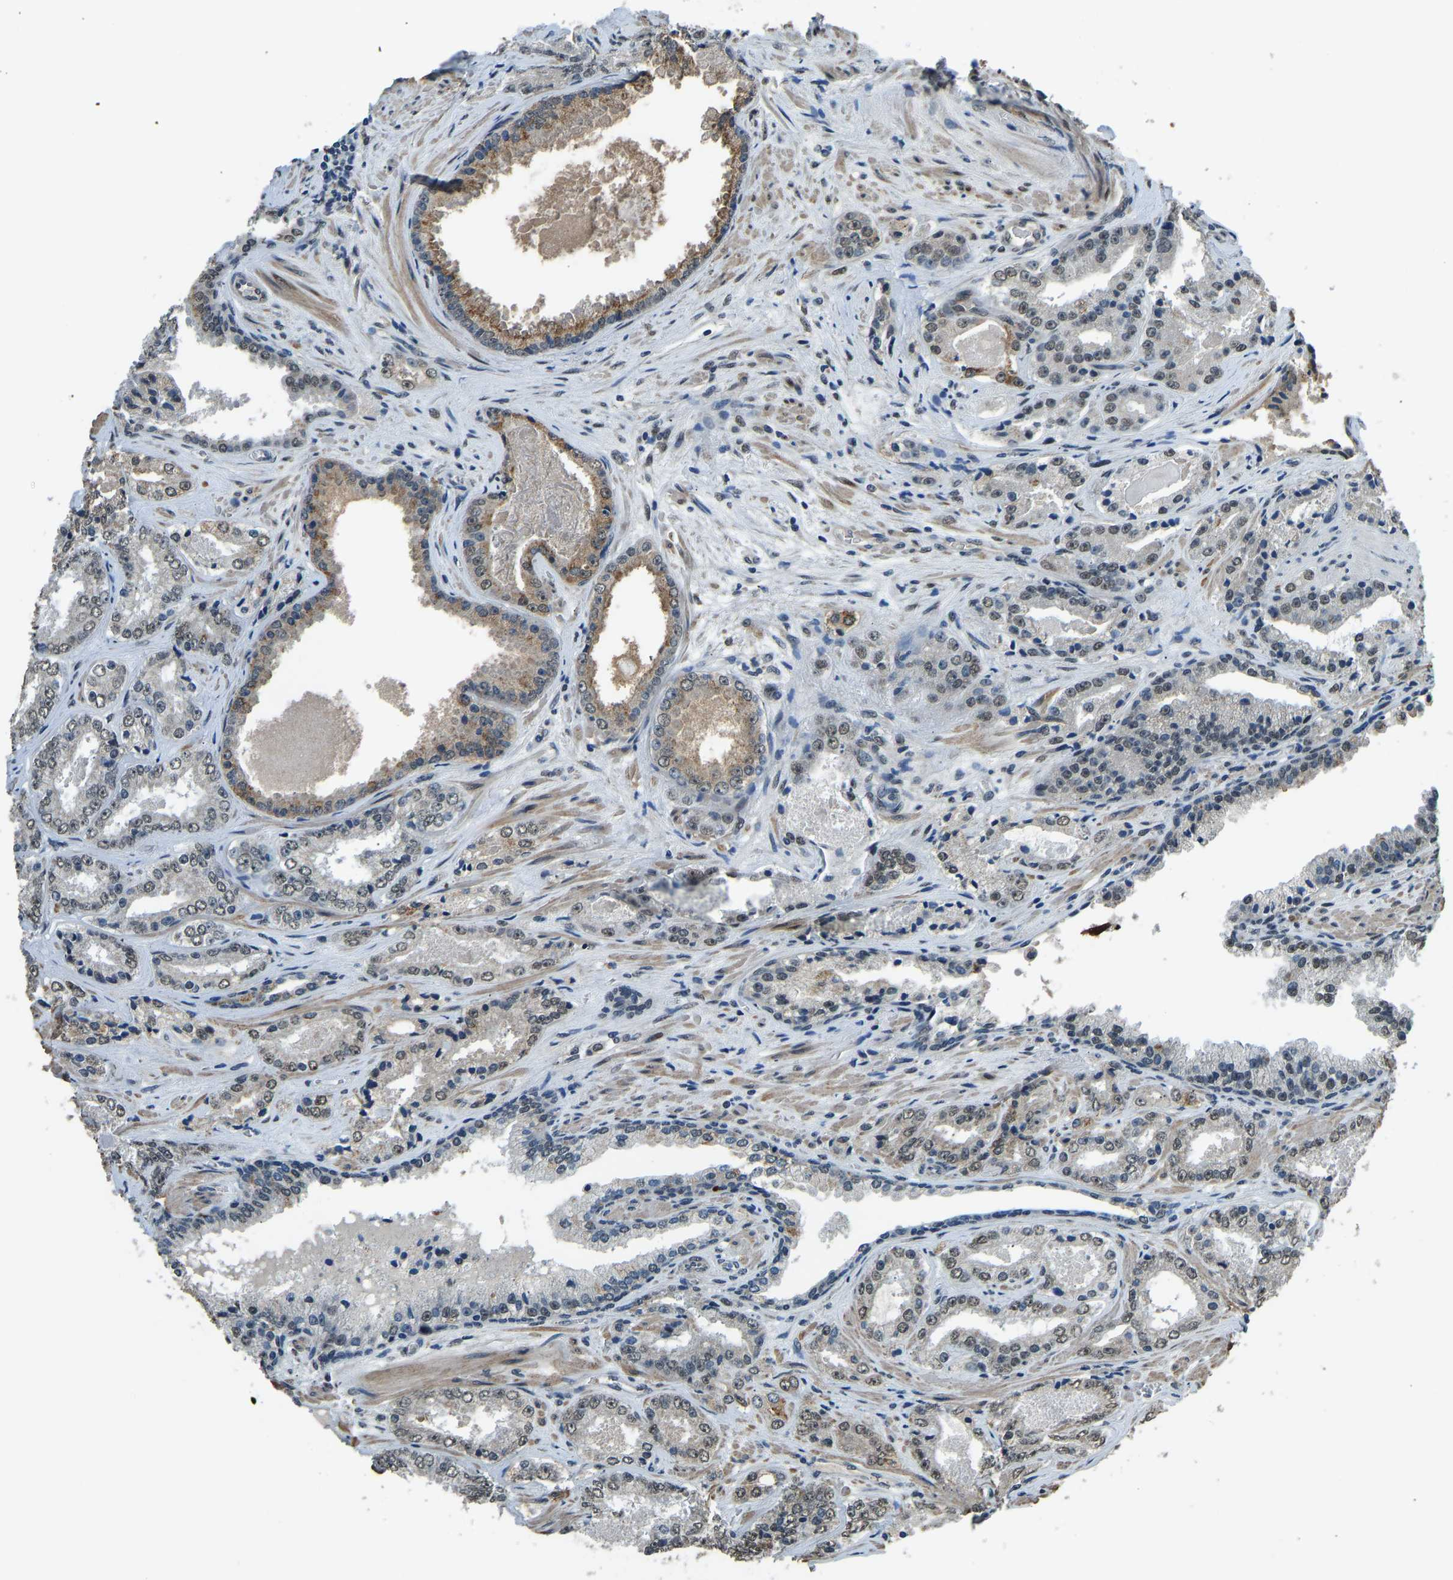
{"staining": {"intensity": "weak", "quantity": "25%-75%", "location": "cytoplasmic/membranous,nuclear"}, "tissue": "prostate cancer", "cell_type": "Tumor cells", "image_type": "cancer", "snomed": [{"axis": "morphology", "description": "Adenocarcinoma, High grade"}, {"axis": "topography", "description": "Prostate"}], "caption": "Weak cytoplasmic/membranous and nuclear expression for a protein is present in about 25%-75% of tumor cells of high-grade adenocarcinoma (prostate) using immunohistochemistry.", "gene": "FOS", "patient": {"sex": "male", "age": 71}}